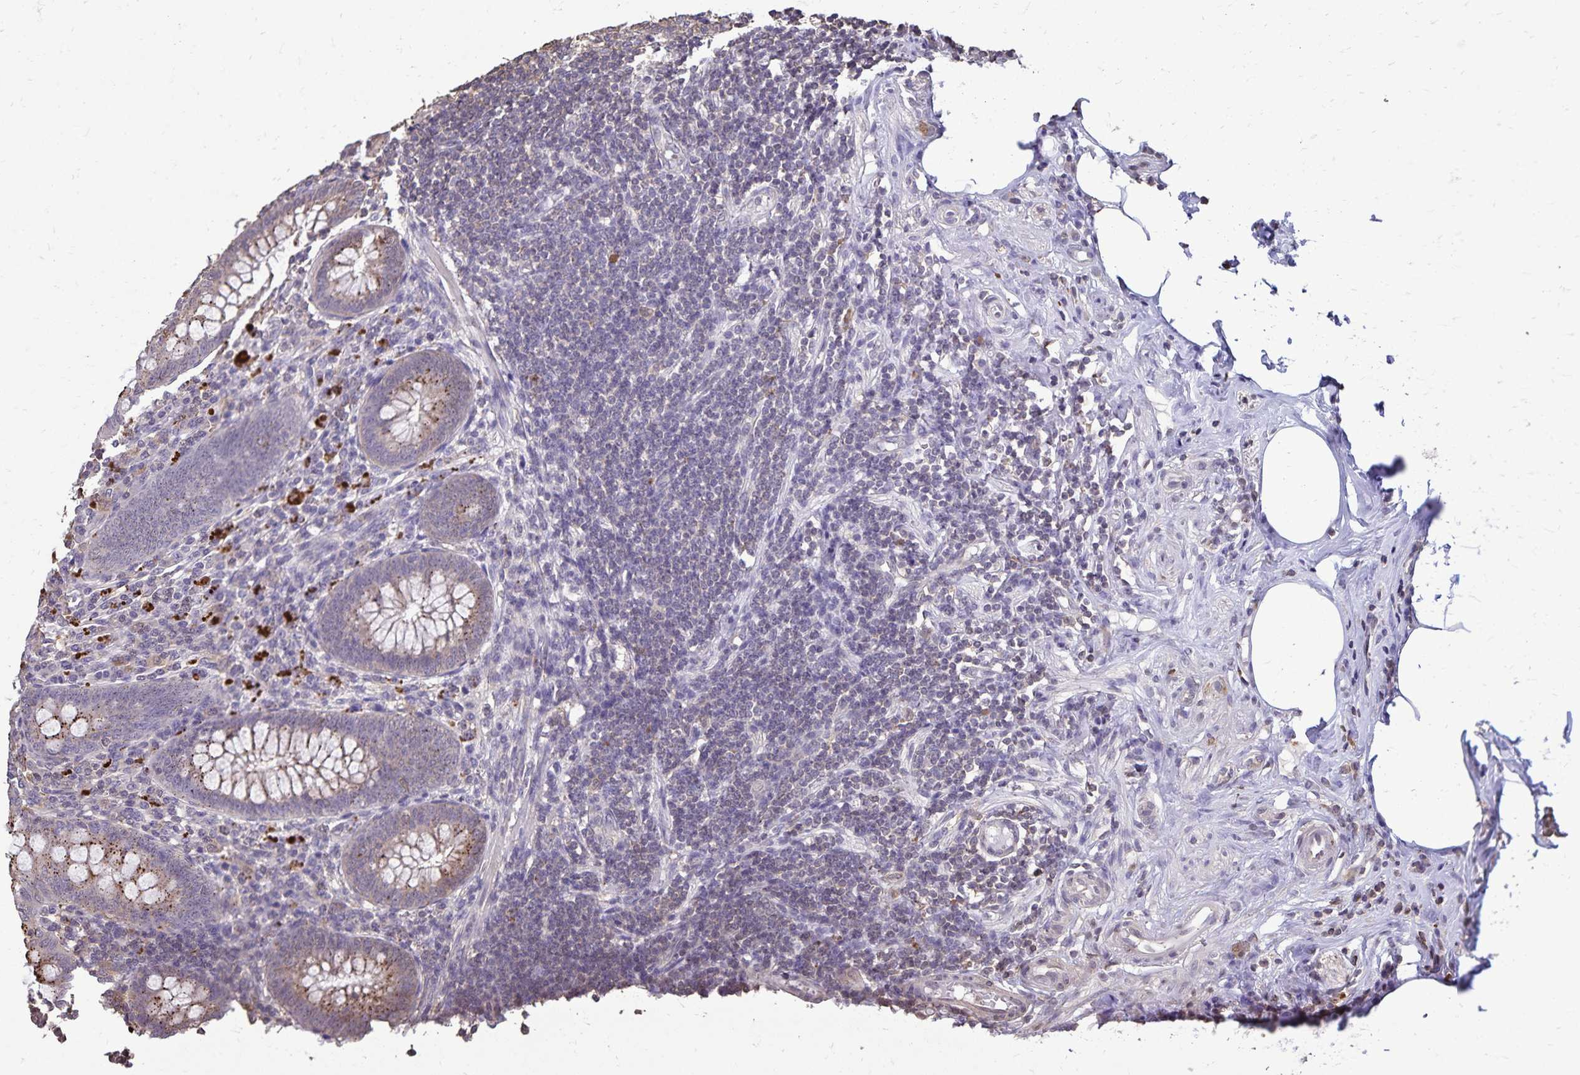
{"staining": {"intensity": "moderate", "quantity": ">75%", "location": "cytoplasmic/membranous"}, "tissue": "appendix", "cell_type": "Glandular cells", "image_type": "normal", "snomed": [{"axis": "morphology", "description": "Normal tissue, NOS"}, {"axis": "topography", "description": "Appendix"}], "caption": "Immunohistochemical staining of benign appendix displays >75% levels of moderate cytoplasmic/membranous protein expression in approximately >75% of glandular cells.", "gene": "CHMP1B", "patient": {"sex": "female", "age": 57}}